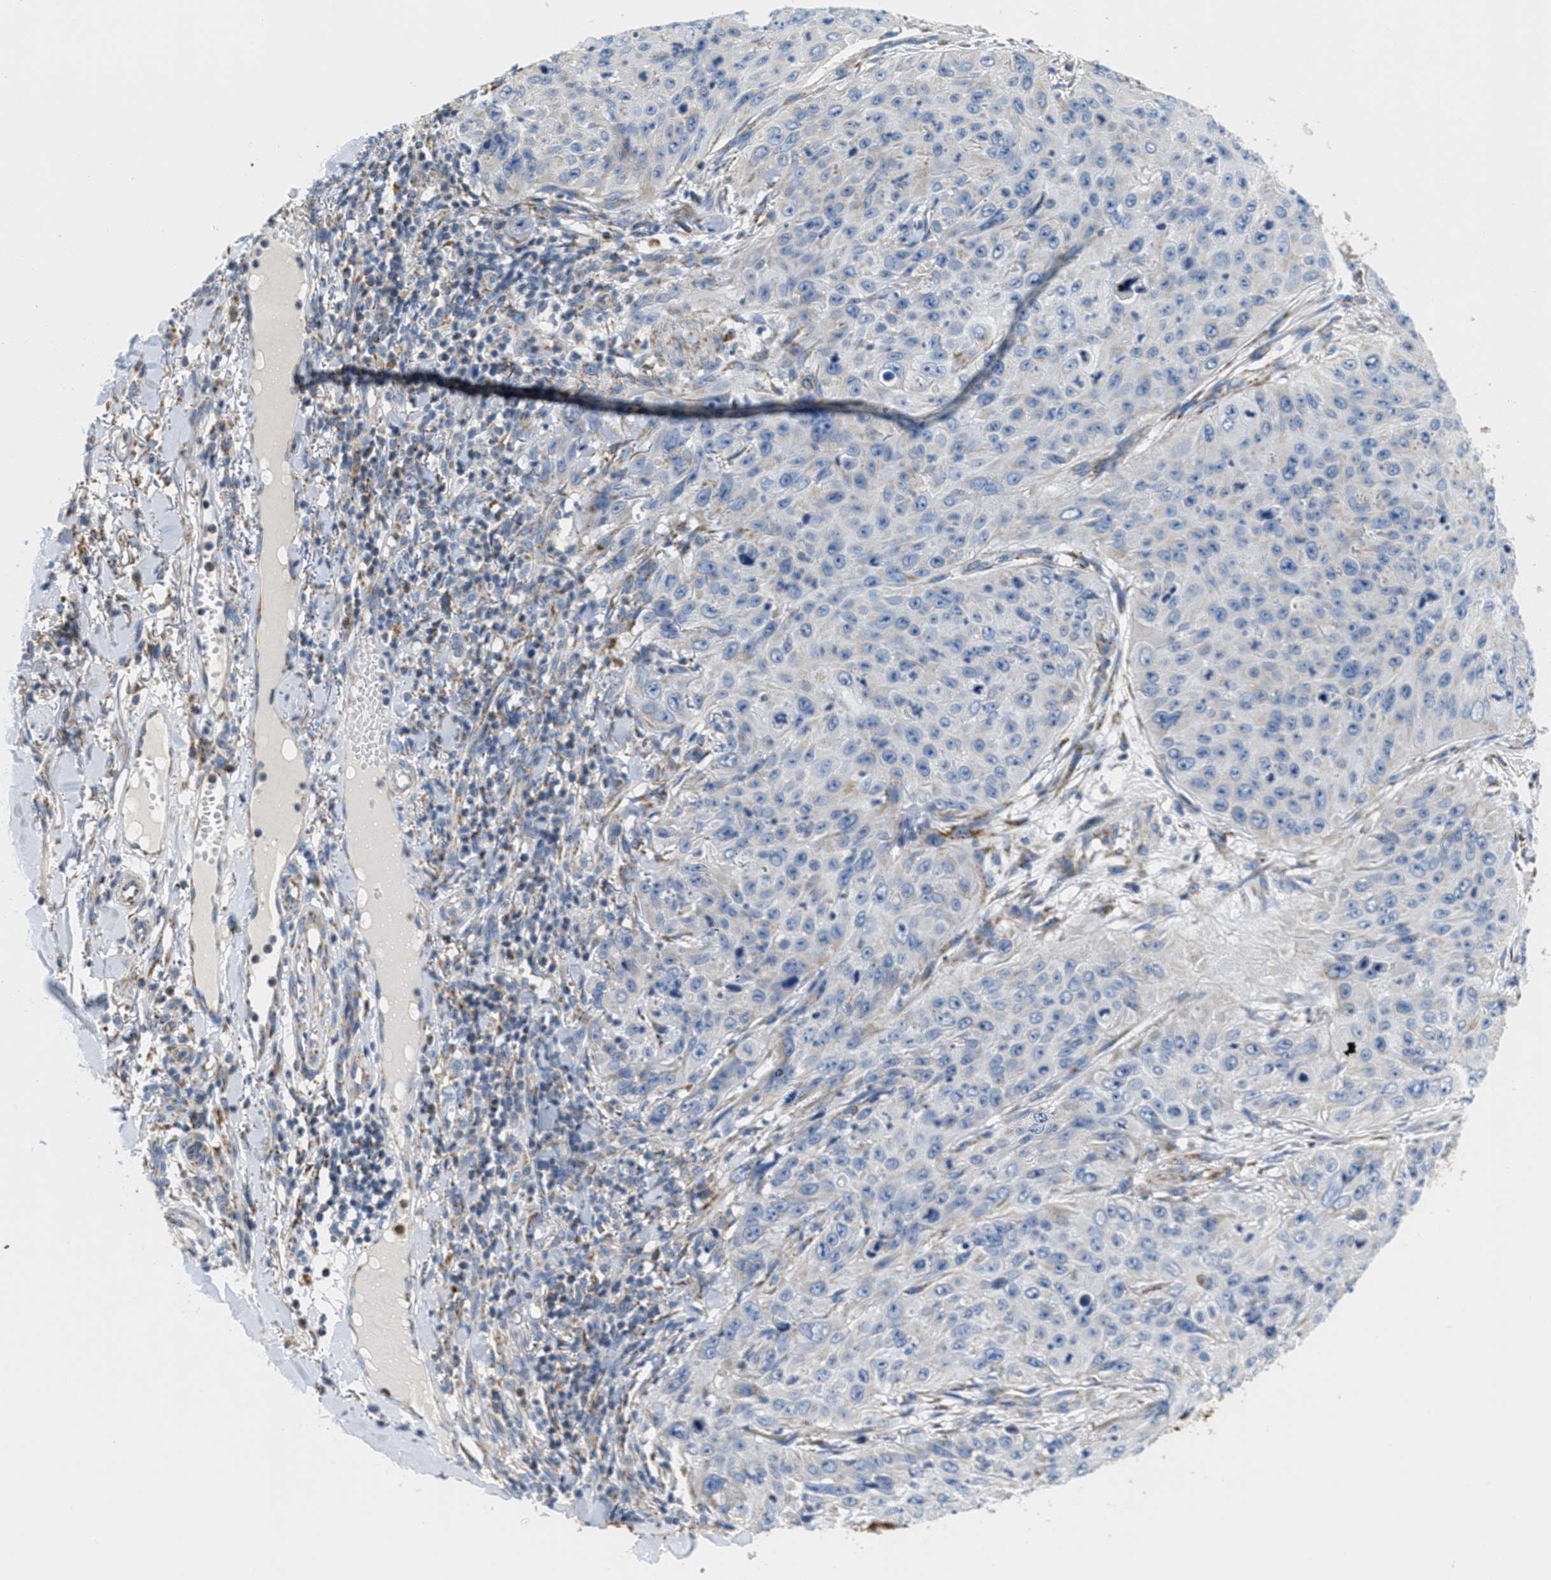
{"staining": {"intensity": "negative", "quantity": "none", "location": "none"}, "tissue": "skin cancer", "cell_type": "Tumor cells", "image_type": "cancer", "snomed": [{"axis": "morphology", "description": "Squamous cell carcinoma, NOS"}, {"axis": "topography", "description": "Skin"}], "caption": "A micrograph of skin cancer stained for a protein exhibits no brown staining in tumor cells. (DAB immunohistochemistry (IHC) with hematoxylin counter stain).", "gene": "KCNJ5", "patient": {"sex": "female", "age": 80}}